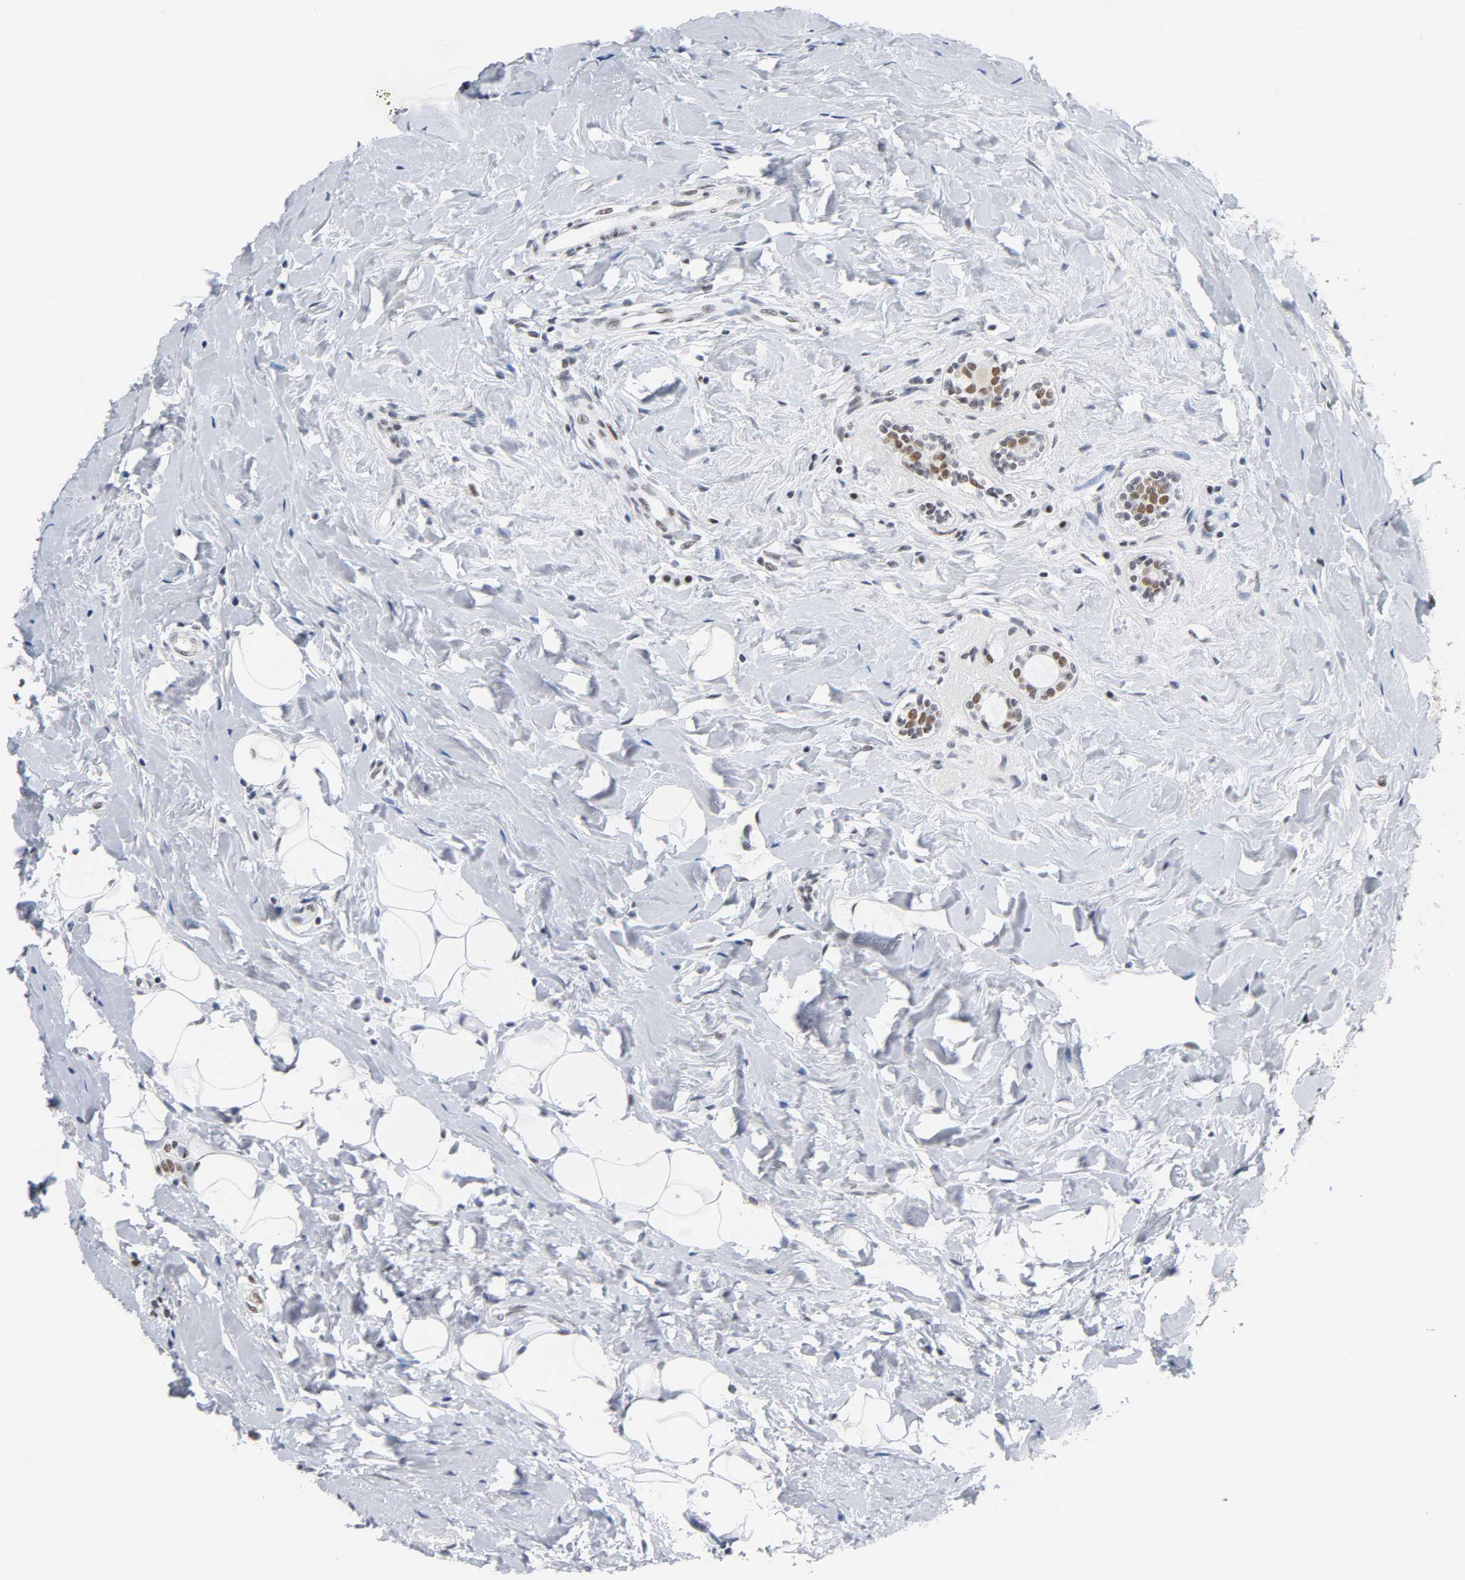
{"staining": {"intensity": "moderate", "quantity": ">75%", "location": "nuclear"}, "tissue": "breast cancer", "cell_type": "Tumor cells", "image_type": "cancer", "snomed": [{"axis": "morphology", "description": "Normal tissue, NOS"}, {"axis": "morphology", "description": "Lobular carcinoma"}, {"axis": "topography", "description": "Breast"}], "caption": "A high-resolution histopathology image shows IHC staining of breast cancer (lobular carcinoma), which demonstrates moderate nuclear staining in approximately >75% of tumor cells.", "gene": "CSTF2", "patient": {"sex": "female", "age": 47}}